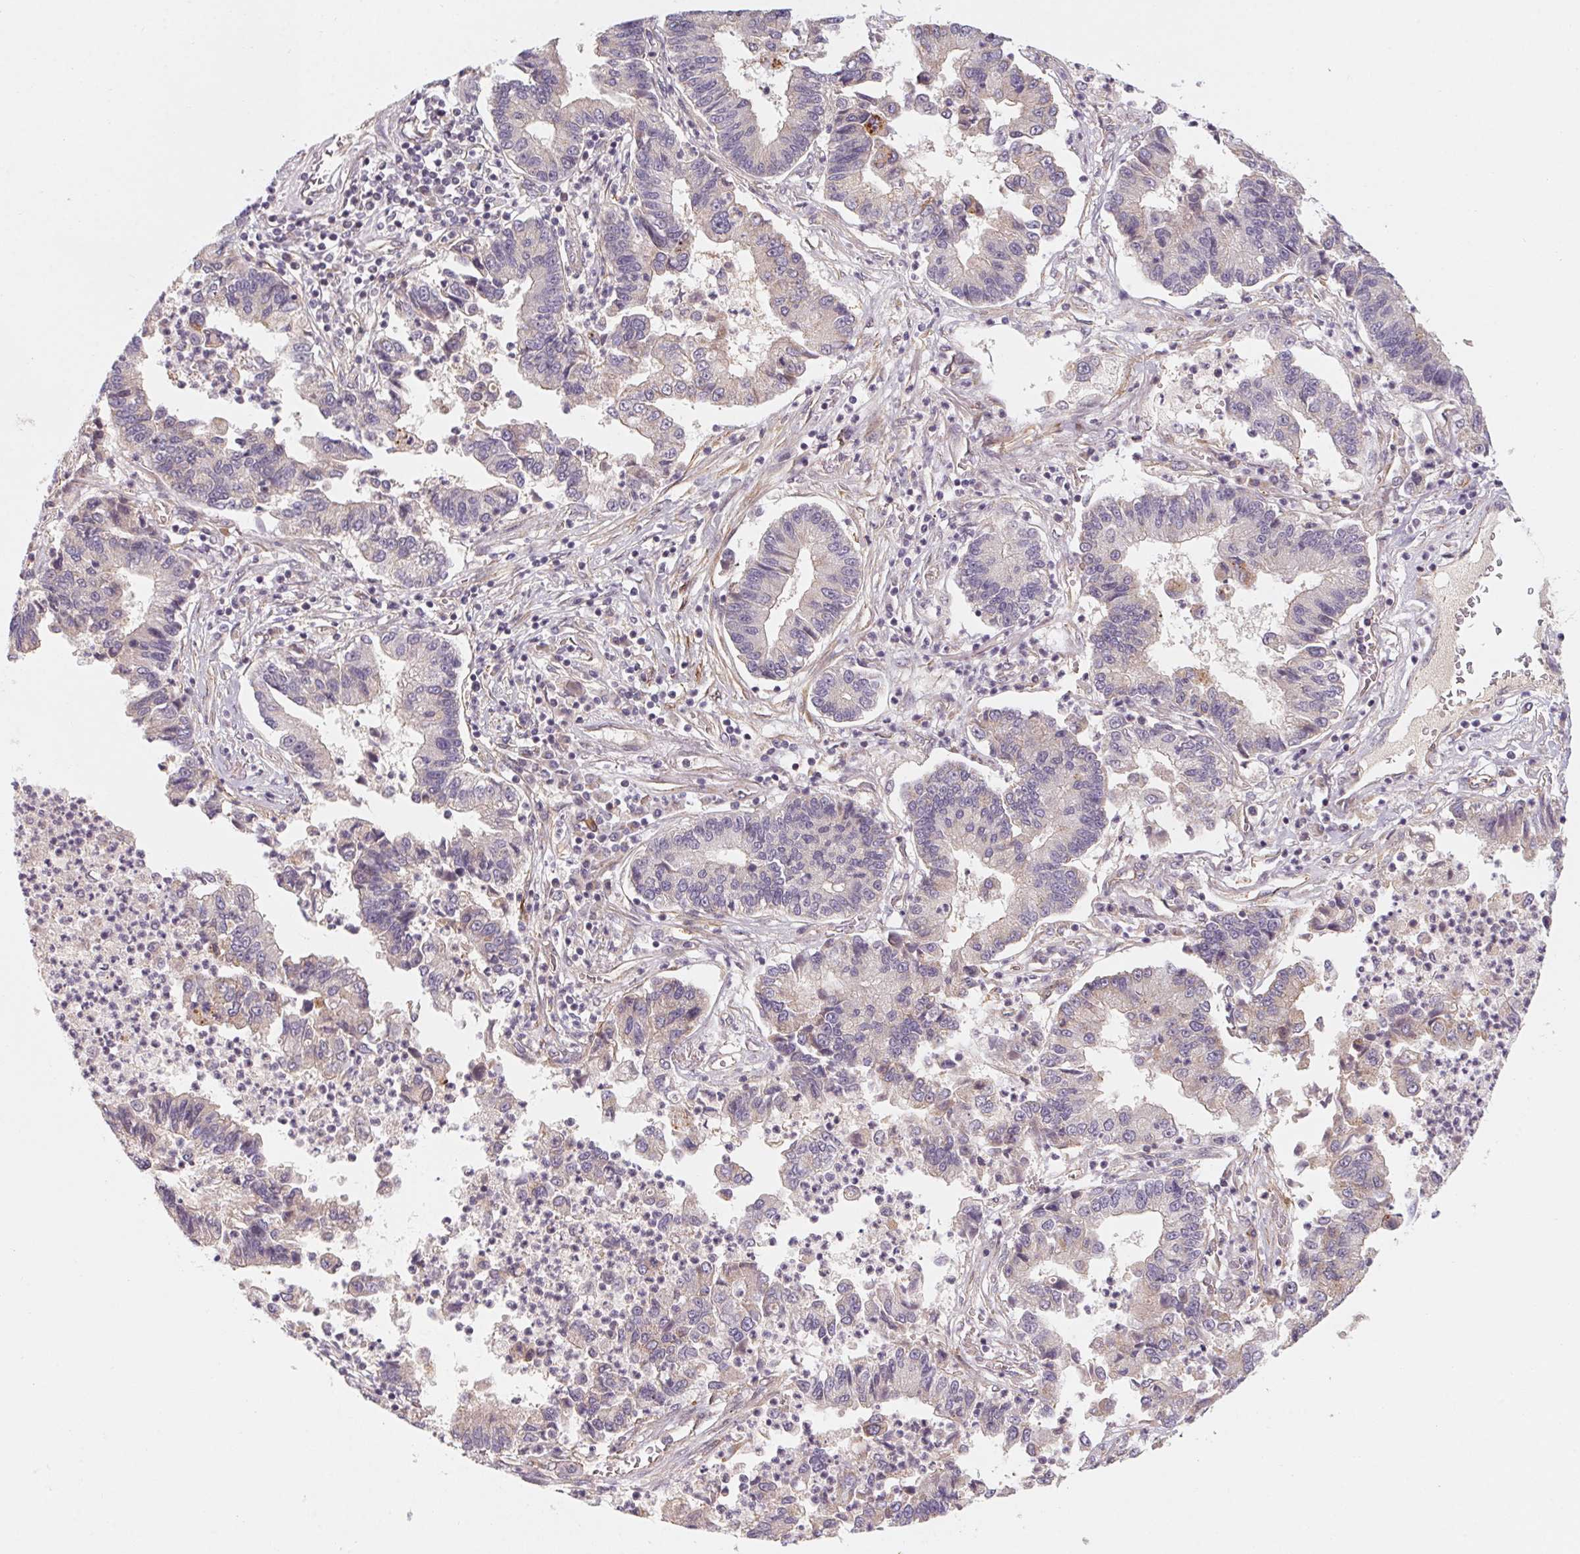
{"staining": {"intensity": "negative", "quantity": "none", "location": "none"}, "tissue": "lung cancer", "cell_type": "Tumor cells", "image_type": "cancer", "snomed": [{"axis": "morphology", "description": "Adenocarcinoma, NOS"}, {"axis": "topography", "description": "Lung"}], "caption": "High magnification brightfield microscopy of adenocarcinoma (lung) stained with DAB (3,3'-diaminobenzidine) (brown) and counterstained with hematoxylin (blue): tumor cells show no significant expression.", "gene": "CCDC112", "patient": {"sex": "female", "age": 57}}